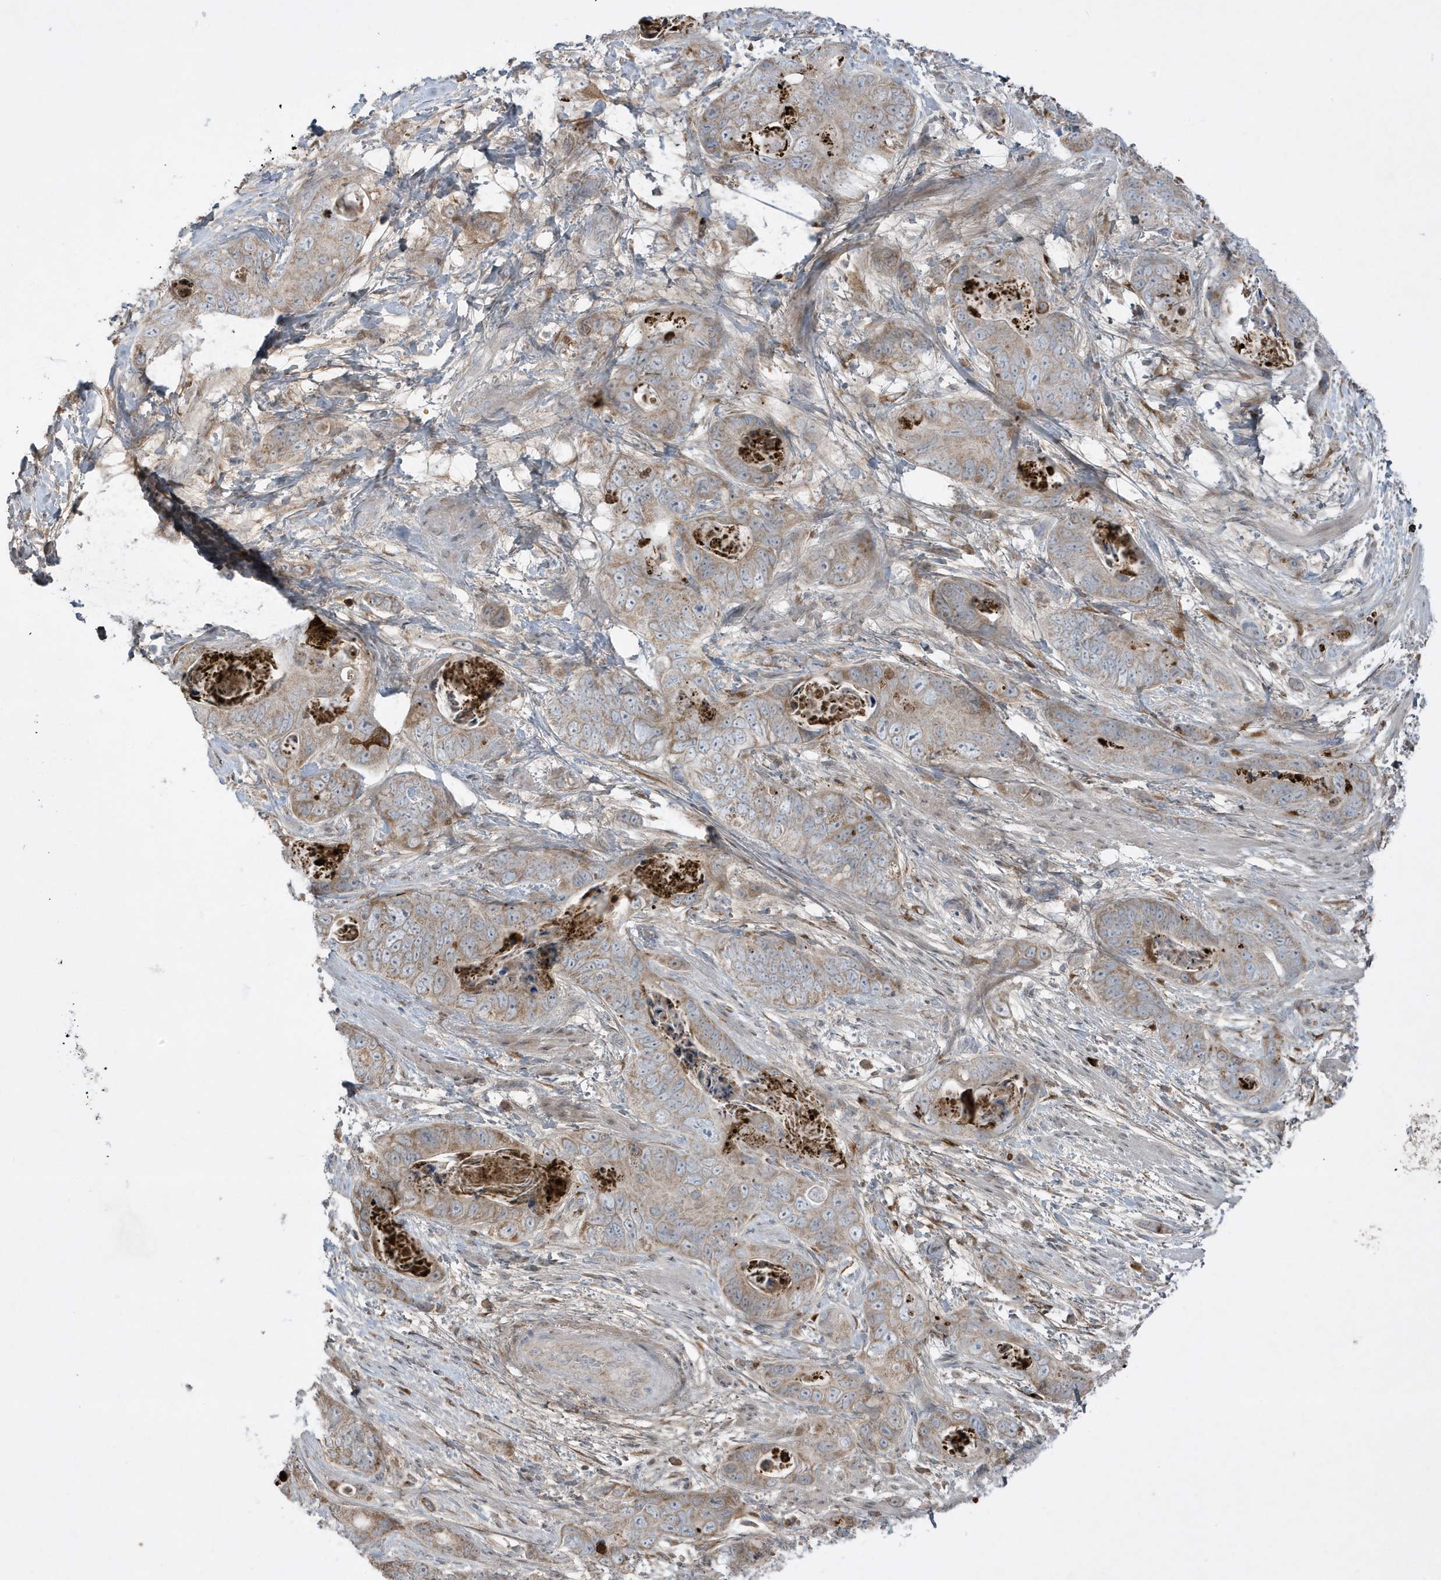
{"staining": {"intensity": "moderate", "quantity": ">75%", "location": "cytoplasmic/membranous"}, "tissue": "stomach cancer", "cell_type": "Tumor cells", "image_type": "cancer", "snomed": [{"axis": "morphology", "description": "Adenocarcinoma, NOS"}, {"axis": "topography", "description": "Stomach"}], "caption": "Immunohistochemical staining of stomach cancer exhibits medium levels of moderate cytoplasmic/membranous protein staining in approximately >75% of tumor cells.", "gene": "FNDC1", "patient": {"sex": "female", "age": 89}}